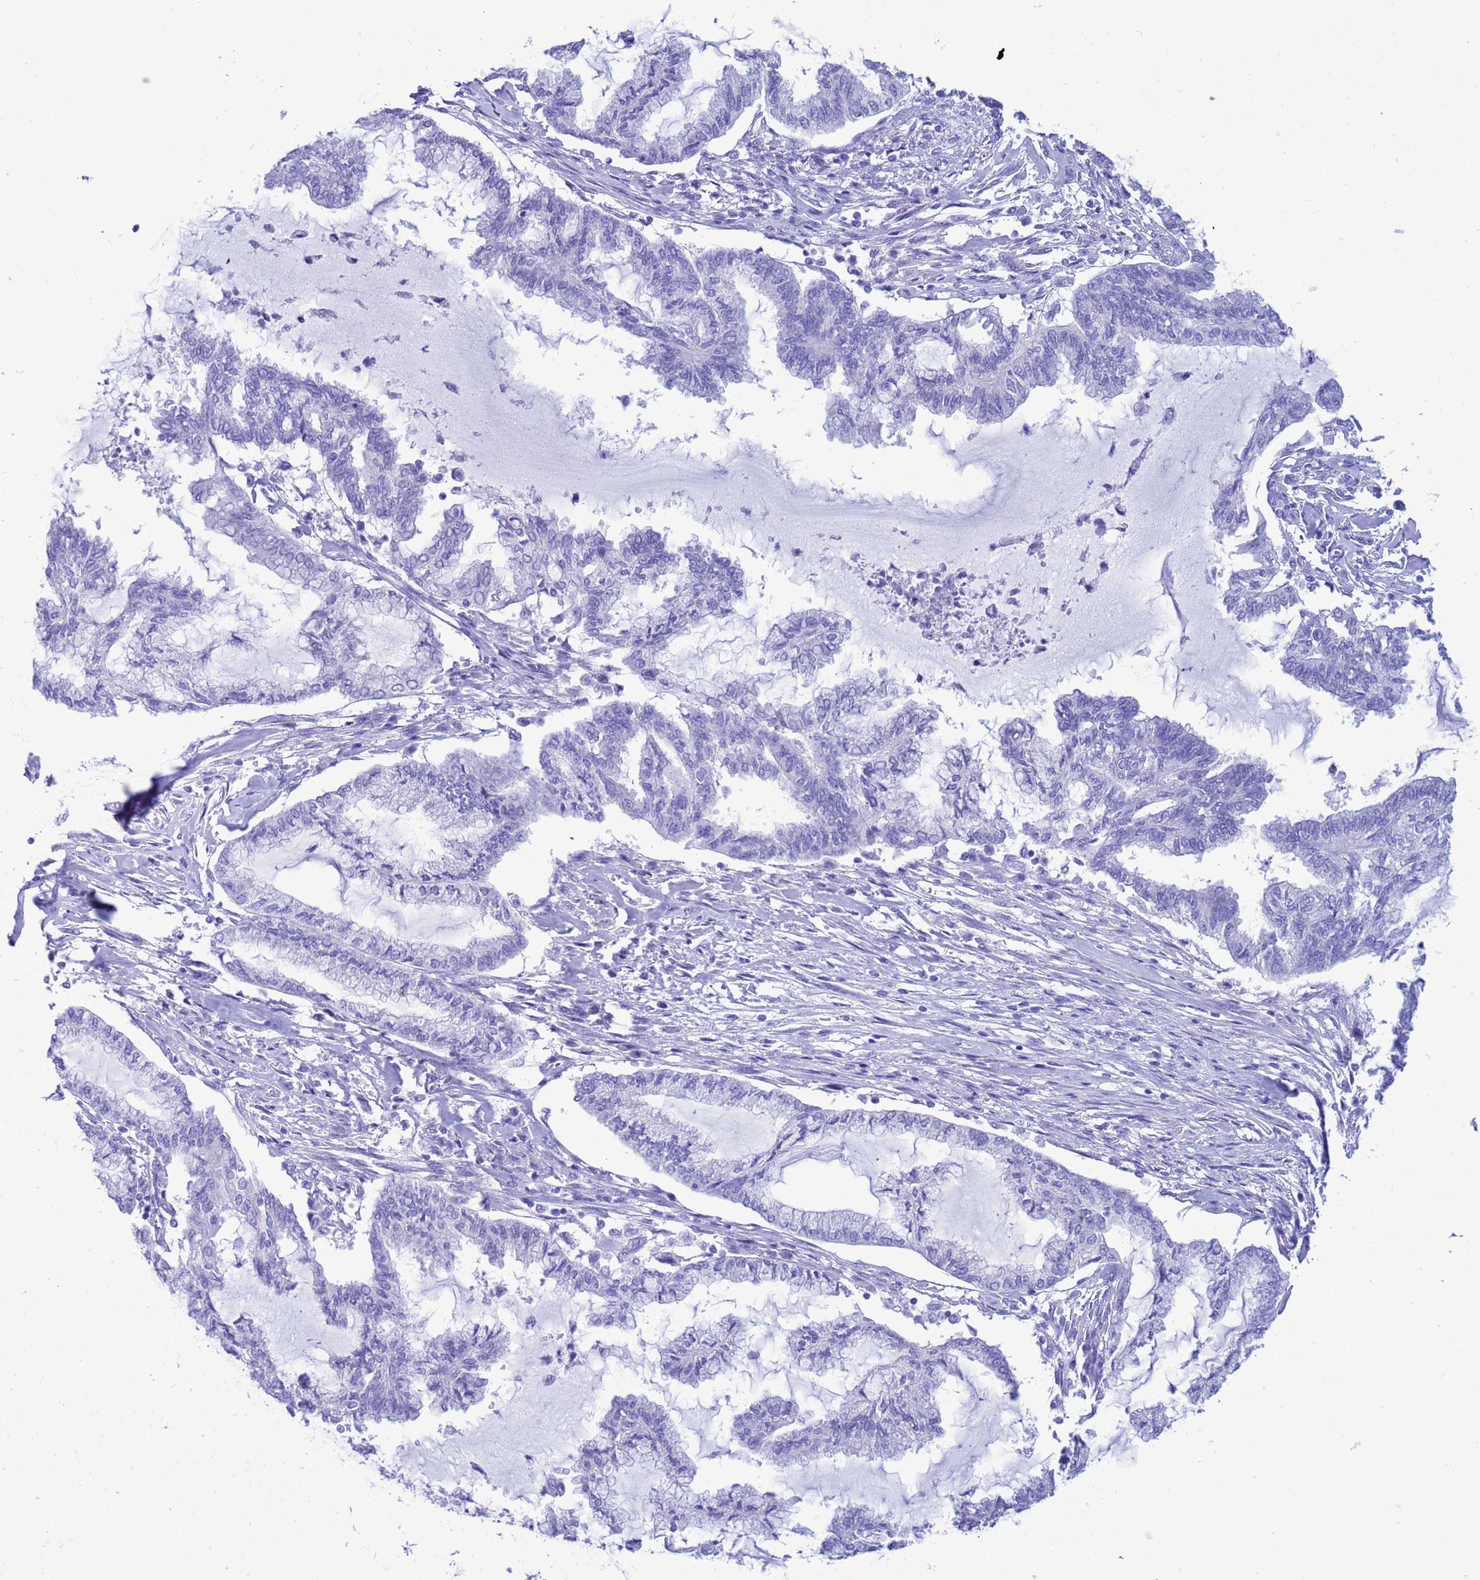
{"staining": {"intensity": "negative", "quantity": "none", "location": "none"}, "tissue": "endometrial cancer", "cell_type": "Tumor cells", "image_type": "cancer", "snomed": [{"axis": "morphology", "description": "Adenocarcinoma, NOS"}, {"axis": "topography", "description": "Endometrium"}], "caption": "Endometrial adenocarcinoma was stained to show a protein in brown. There is no significant expression in tumor cells.", "gene": "AKR1C2", "patient": {"sex": "female", "age": 86}}